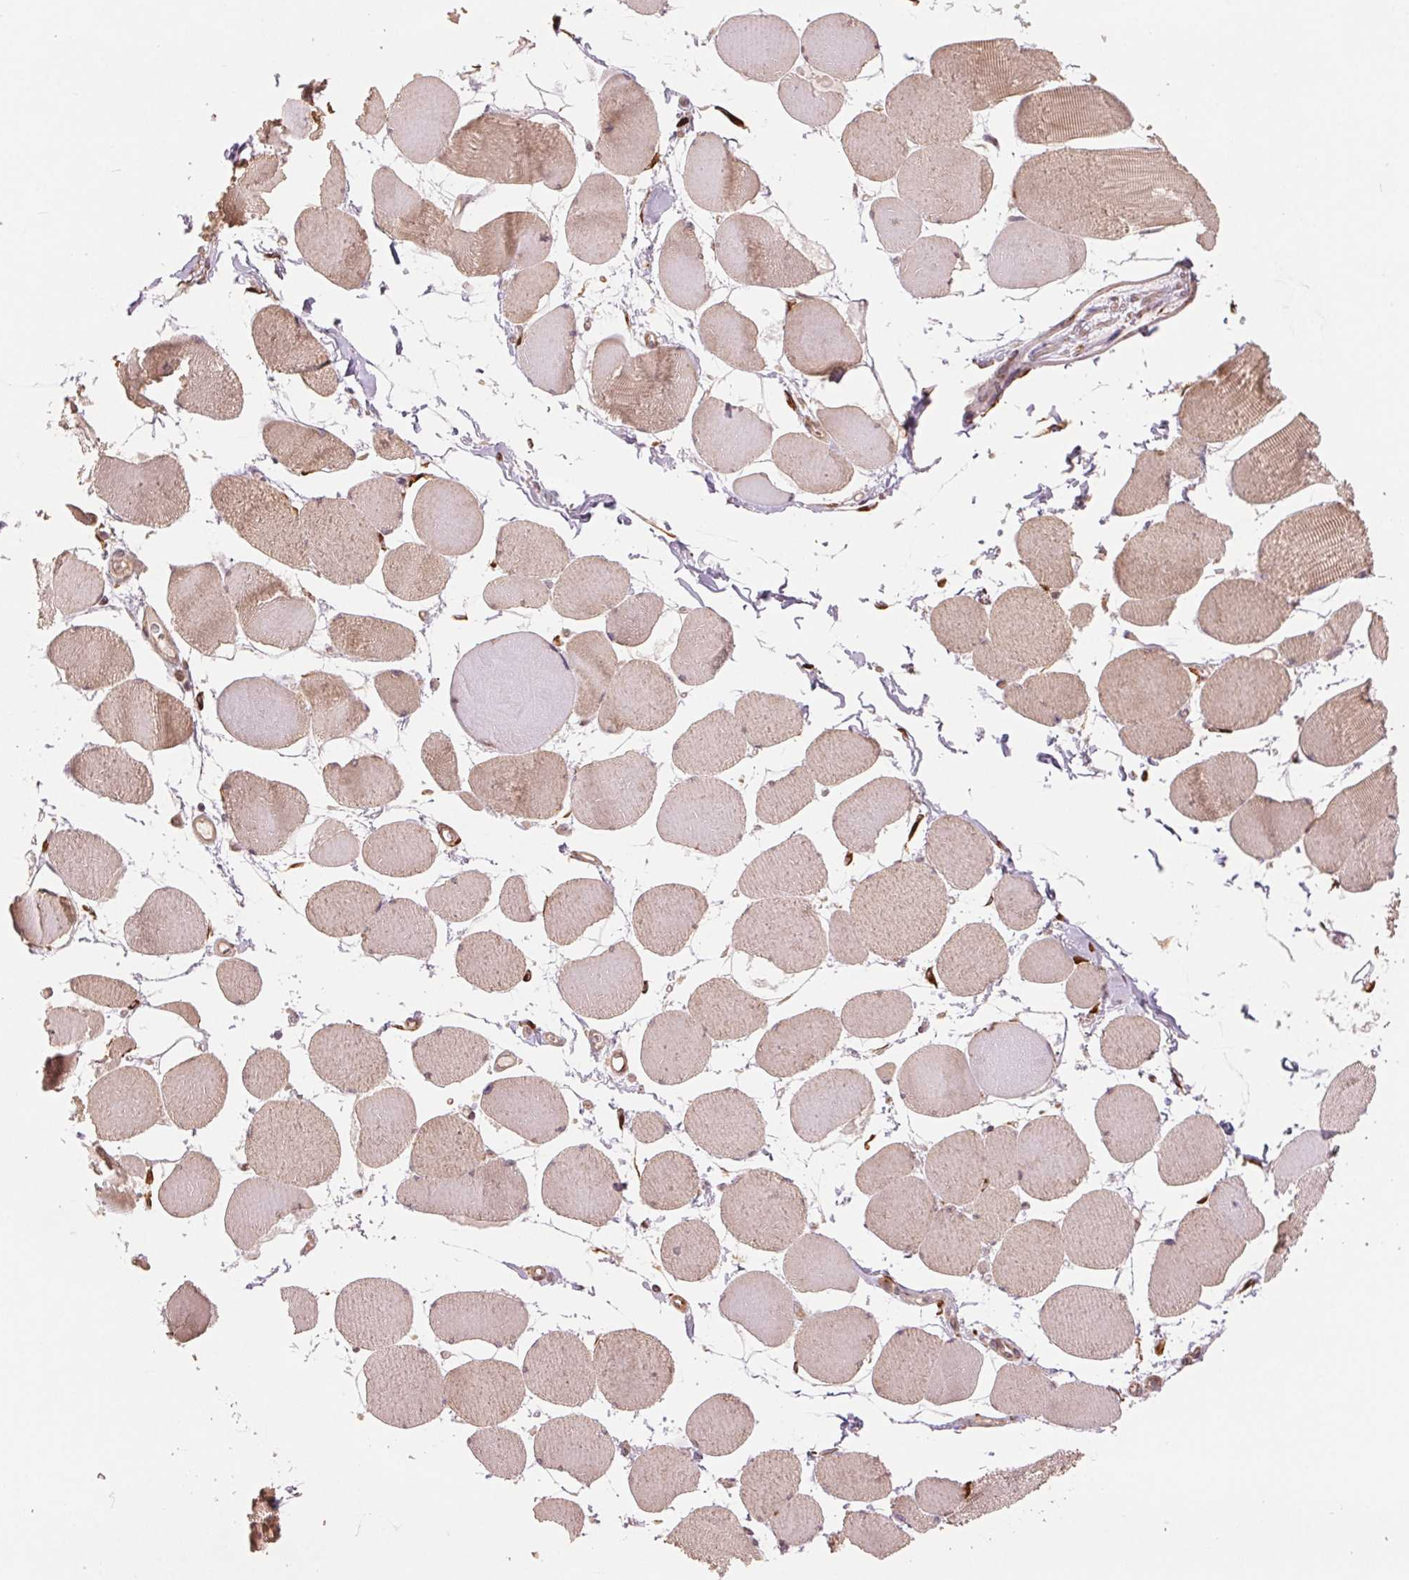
{"staining": {"intensity": "moderate", "quantity": ">75%", "location": "cytoplasmic/membranous"}, "tissue": "skeletal muscle", "cell_type": "Myocytes", "image_type": "normal", "snomed": [{"axis": "morphology", "description": "Normal tissue, NOS"}, {"axis": "topography", "description": "Skeletal muscle"}], "caption": "IHC (DAB) staining of unremarkable skeletal muscle reveals moderate cytoplasmic/membranous protein staining in approximately >75% of myocytes. (brown staining indicates protein expression, while blue staining denotes nuclei).", "gene": "SLC20A1", "patient": {"sex": "female", "age": 75}}